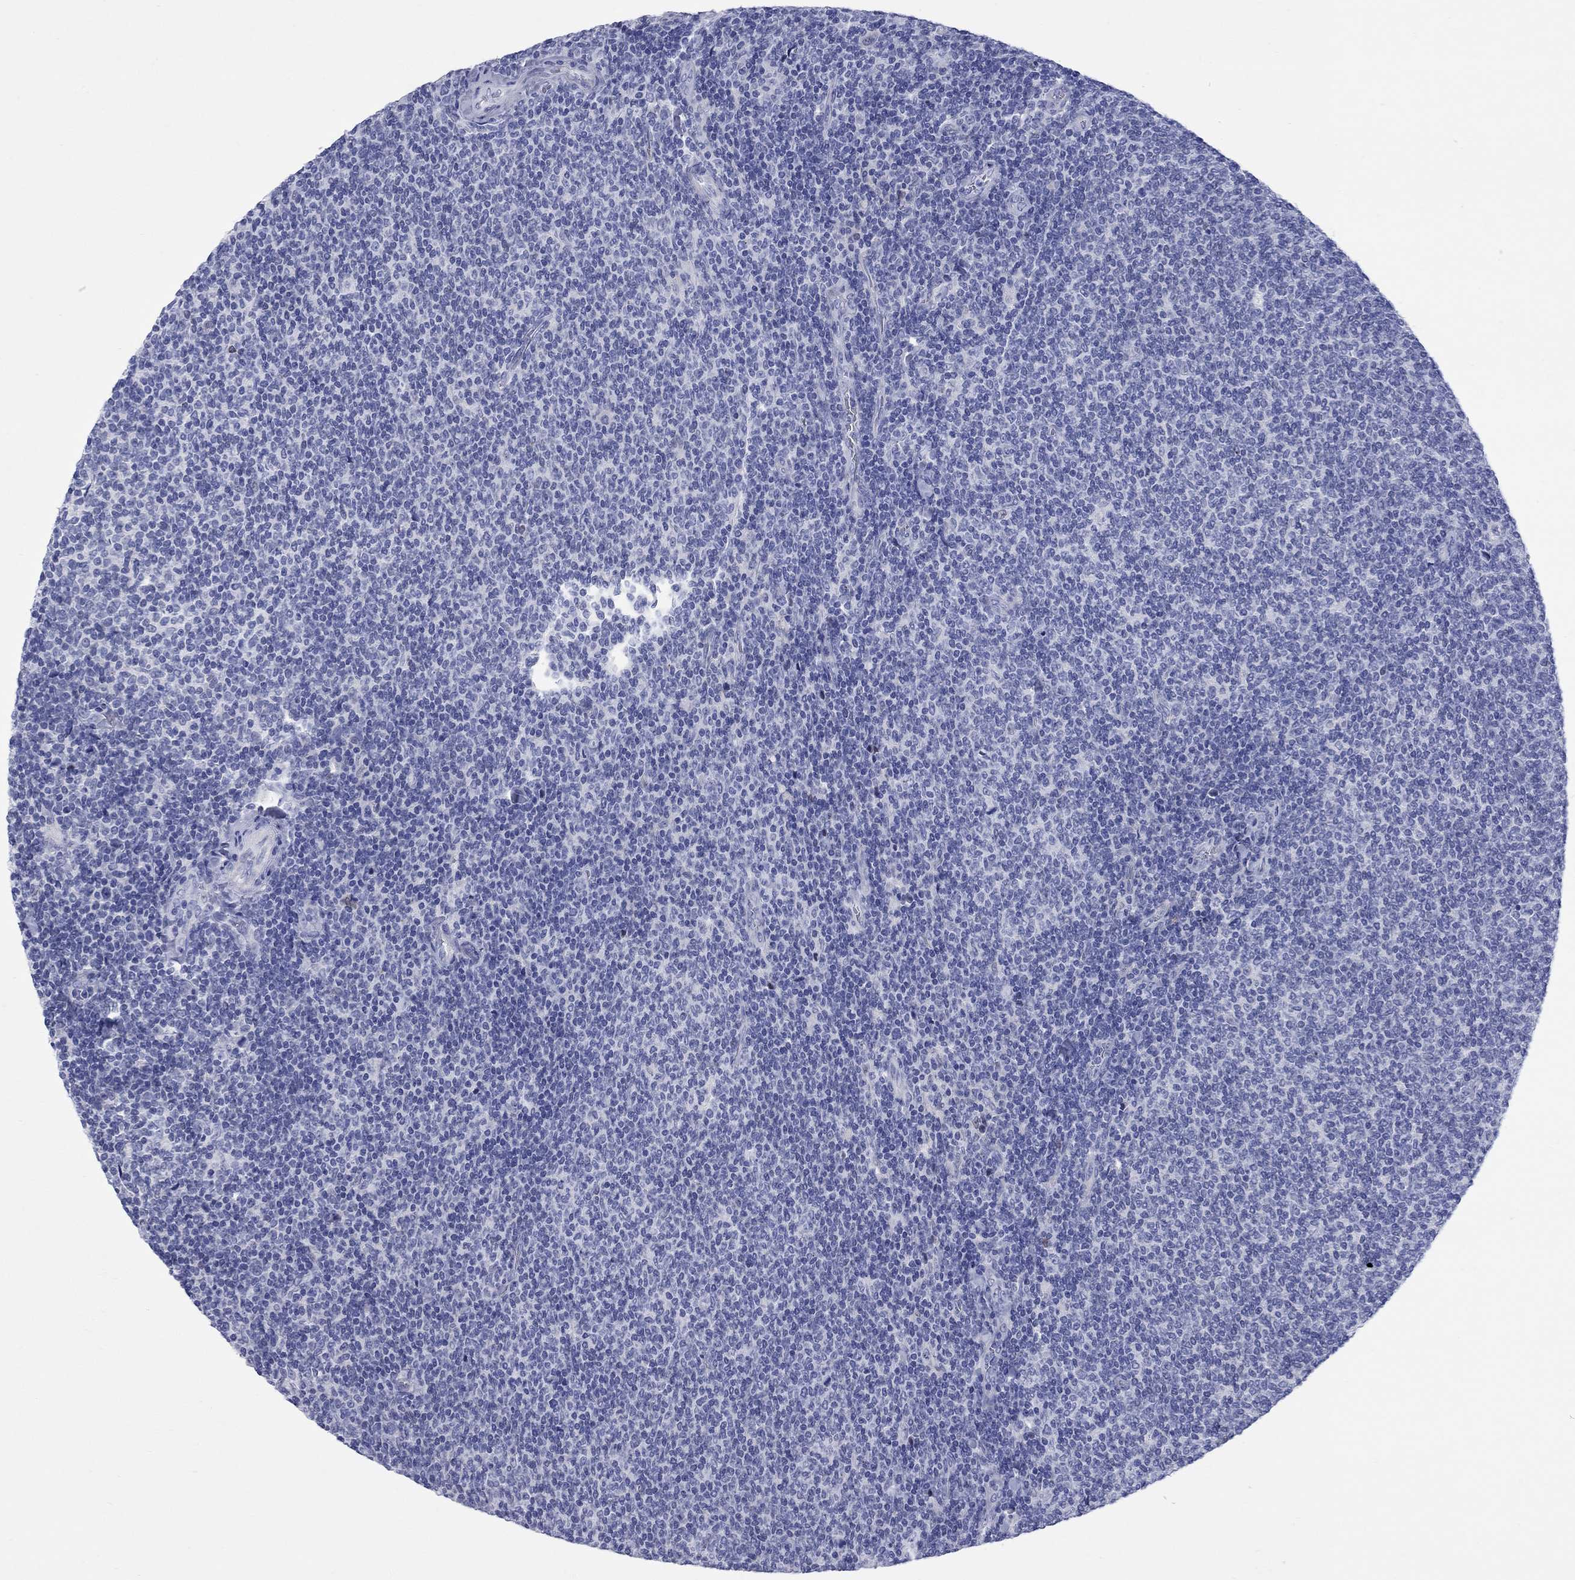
{"staining": {"intensity": "negative", "quantity": "none", "location": "none"}, "tissue": "lymphoma", "cell_type": "Tumor cells", "image_type": "cancer", "snomed": [{"axis": "morphology", "description": "Malignant lymphoma, non-Hodgkin's type, Low grade"}, {"axis": "topography", "description": "Lymph node"}], "caption": "The photomicrograph reveals no significant staining in tumor cells of low-grade malignant lymphoma, non-Hodgkin's type.", "gene": "CCNA1", "patient": {"sex": "male", "age": 52}}